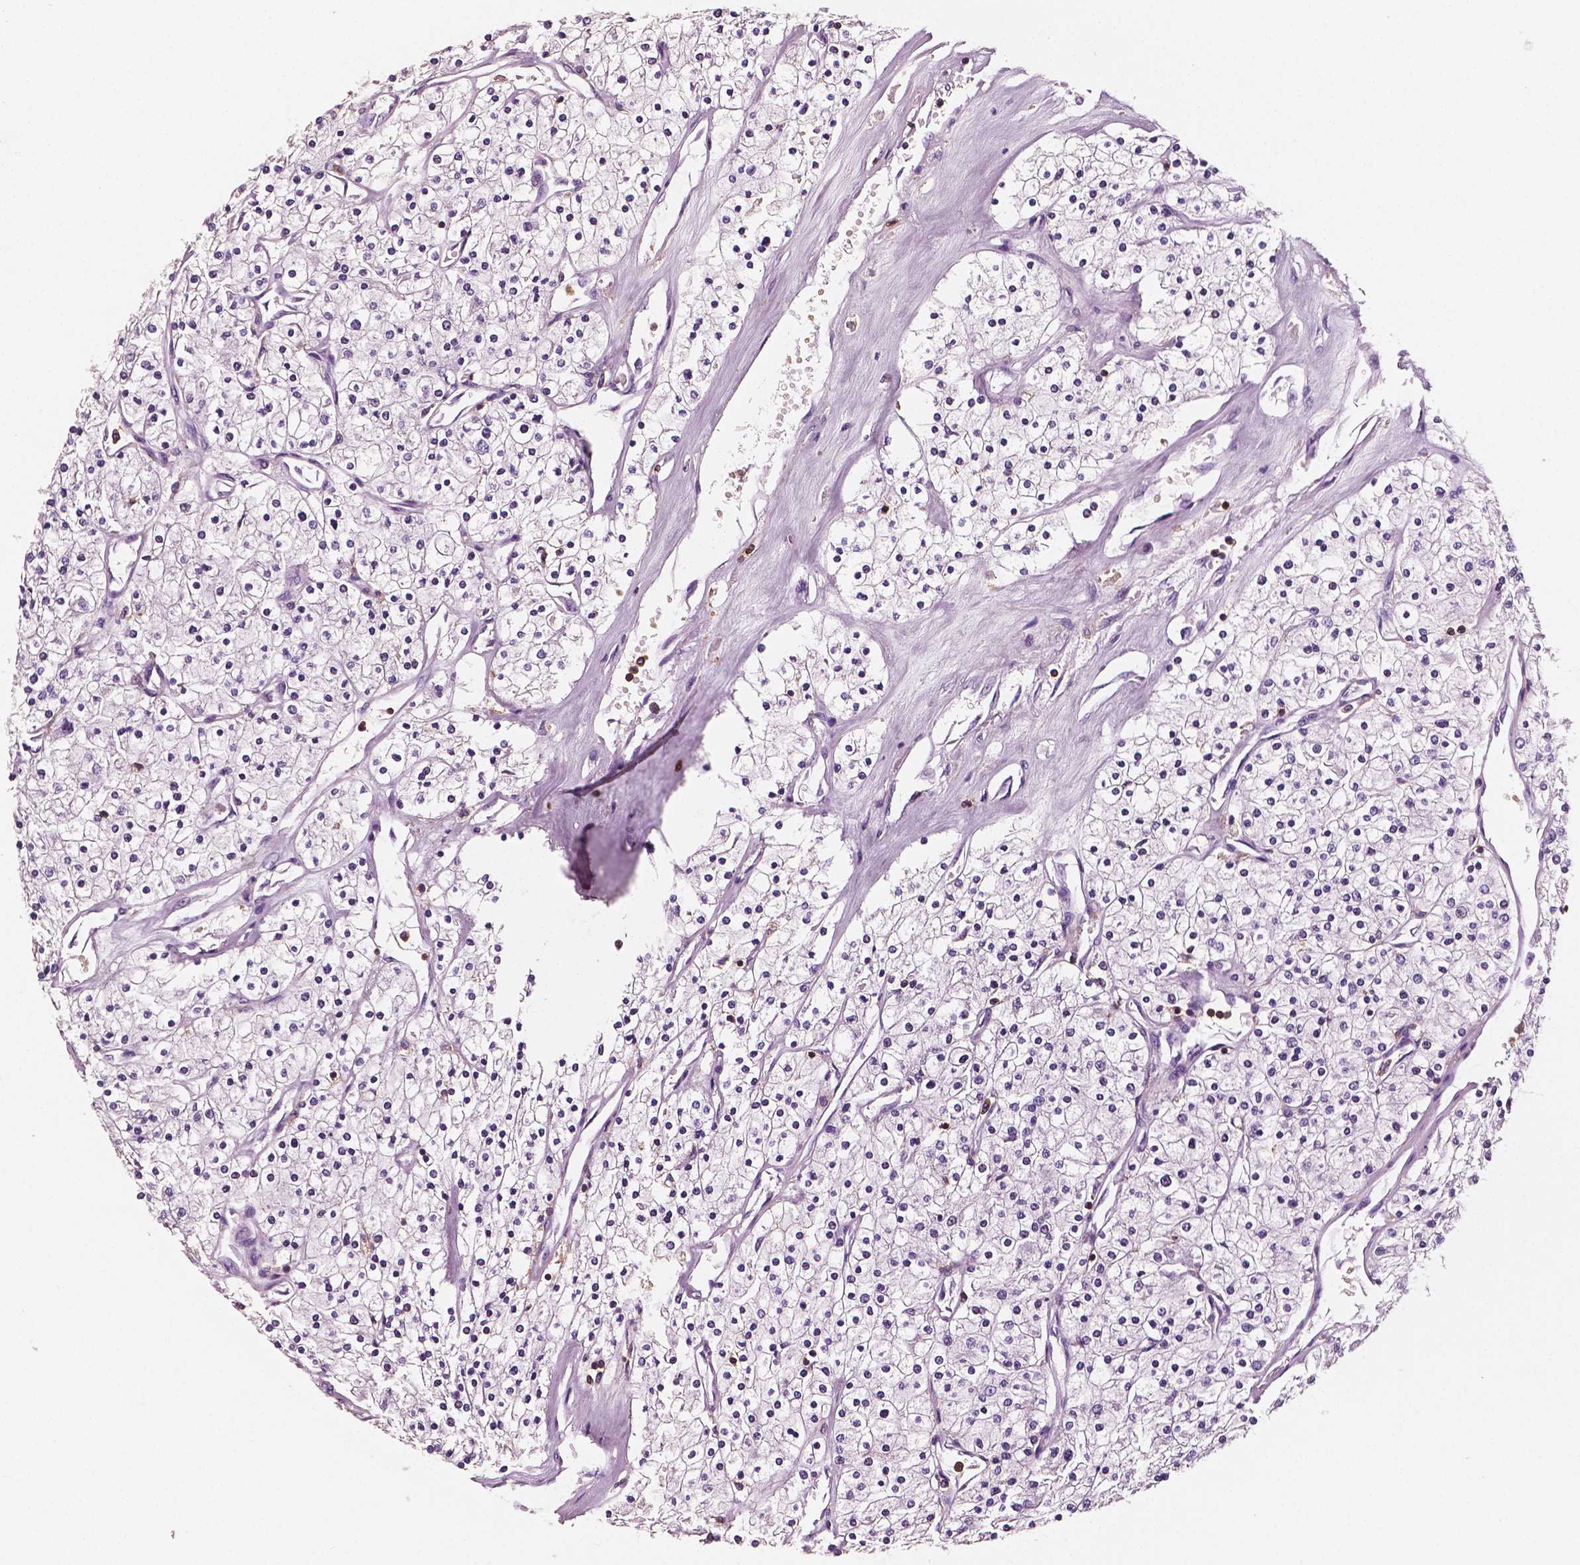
{"staining": {"intensity": "negative", "quantity": "none", "location": "none"}, "tissue": "renal cancer", "cell_type": "Tumor cells", "image_type": "cancer", "snomed": [{"axis": "morphology", "description": "Adenocarcinoma, NOS"}, {"axis": "topography", "description": "Kidney"}], "caption": "A histopathology image of human adenocarcinoma (renal) is negative for staining in tumor cells.", "gene": "PTPRC", "patient": {"sex": "male", "age": 80}}